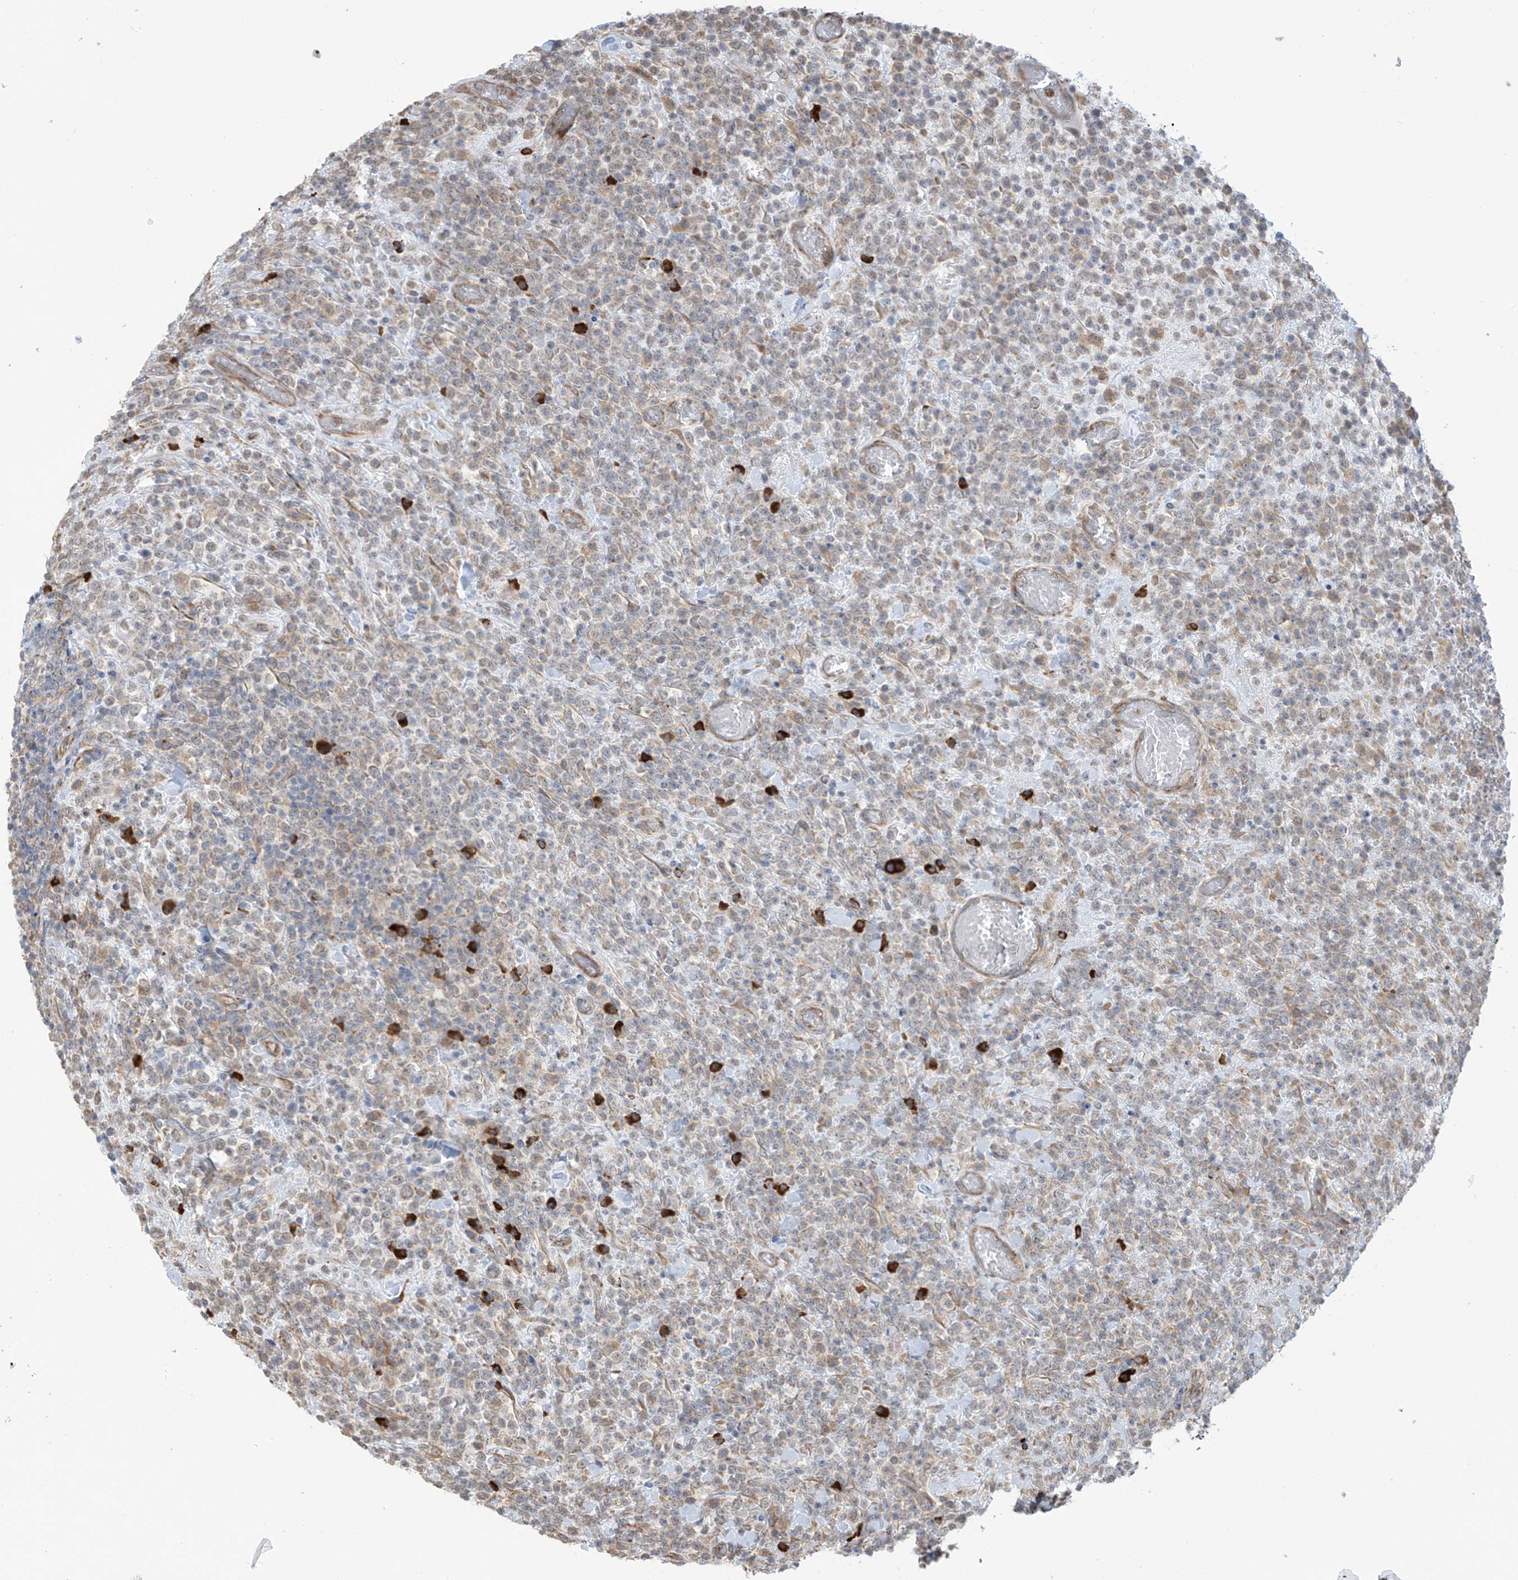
{"staining": {"intensity": "negative", "quantity": "none", "location": "none"}, "tissue": "lymphoma", "cell_type": "Tumor cells", "image_type": "cancer", "snomed": [{"axis": "morphology", "description": "Malignant lymphoma, non-Hodgkin's type, High grade"}, {"axis": "topography", "description": "Colon"}], "caption": "DAB (3,3'-diaminobenzidine) immunohistochemical staining of malignant lymphoma, non-Hodgkin's type (high-grade) displays no significant positivity in tumor cells. (Brightfield microscopy of DAB immunohistochemistry at high magnification).", "gene": "KIAA1522", "patient": {"sex": "female", "age": 53}}